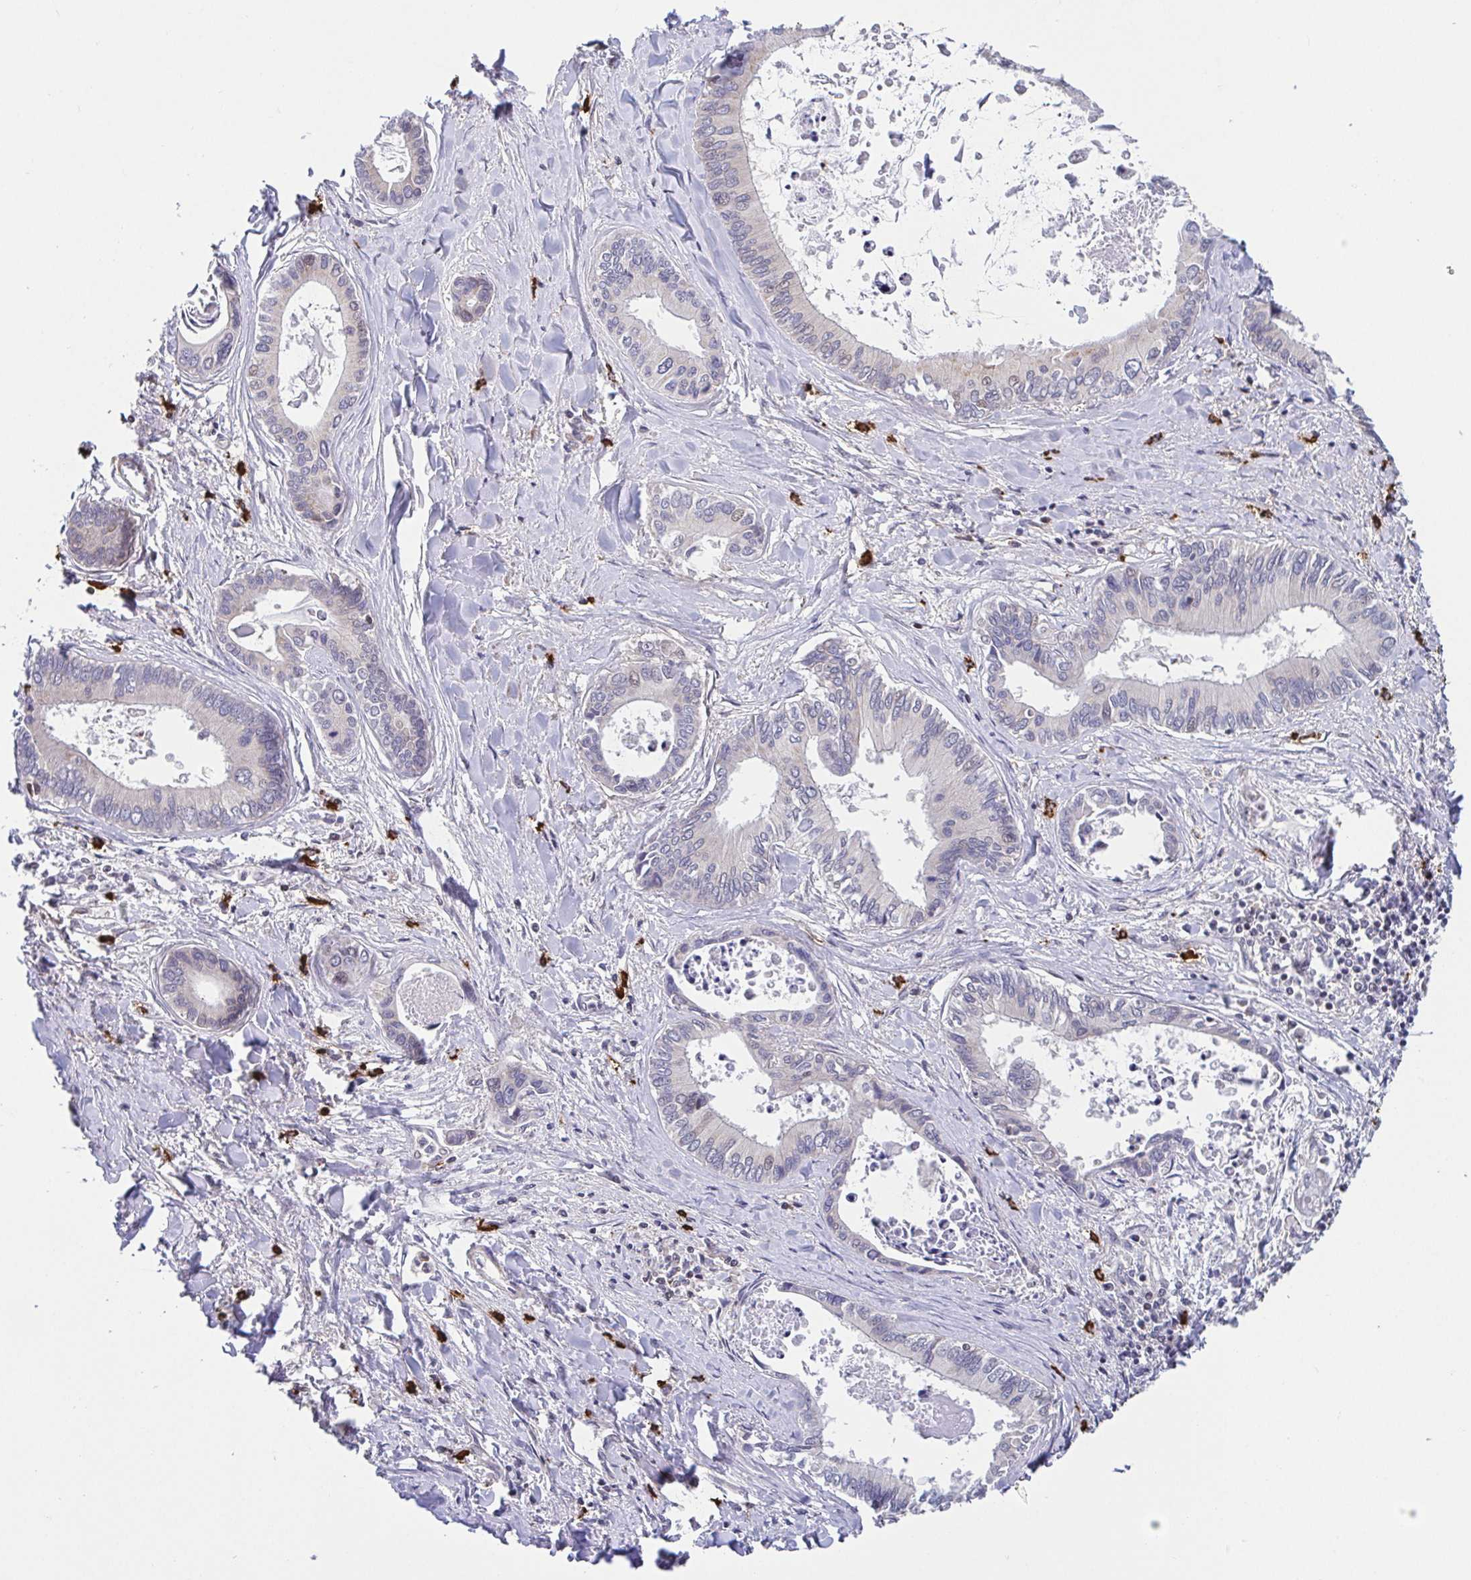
{"staining": {"intensity": "negative", "quantity": "none", "location": "none"}, "tissue": "liver cancer", "cell_type": "Tumor cells", "image_type": "cancer", "snomed": [{"axis": "morphology", "description": "Cholangiocarcinoma"}, {"axis": "topography", "description": "Liver"}], "caption": "Human liver cholangiocarcinoma stained for a protein using immunohistochemistry (IHC) shows no positivity in tumor cells.", "gene": "PREPL", "patient": {"sex": "male", "age": 66}}